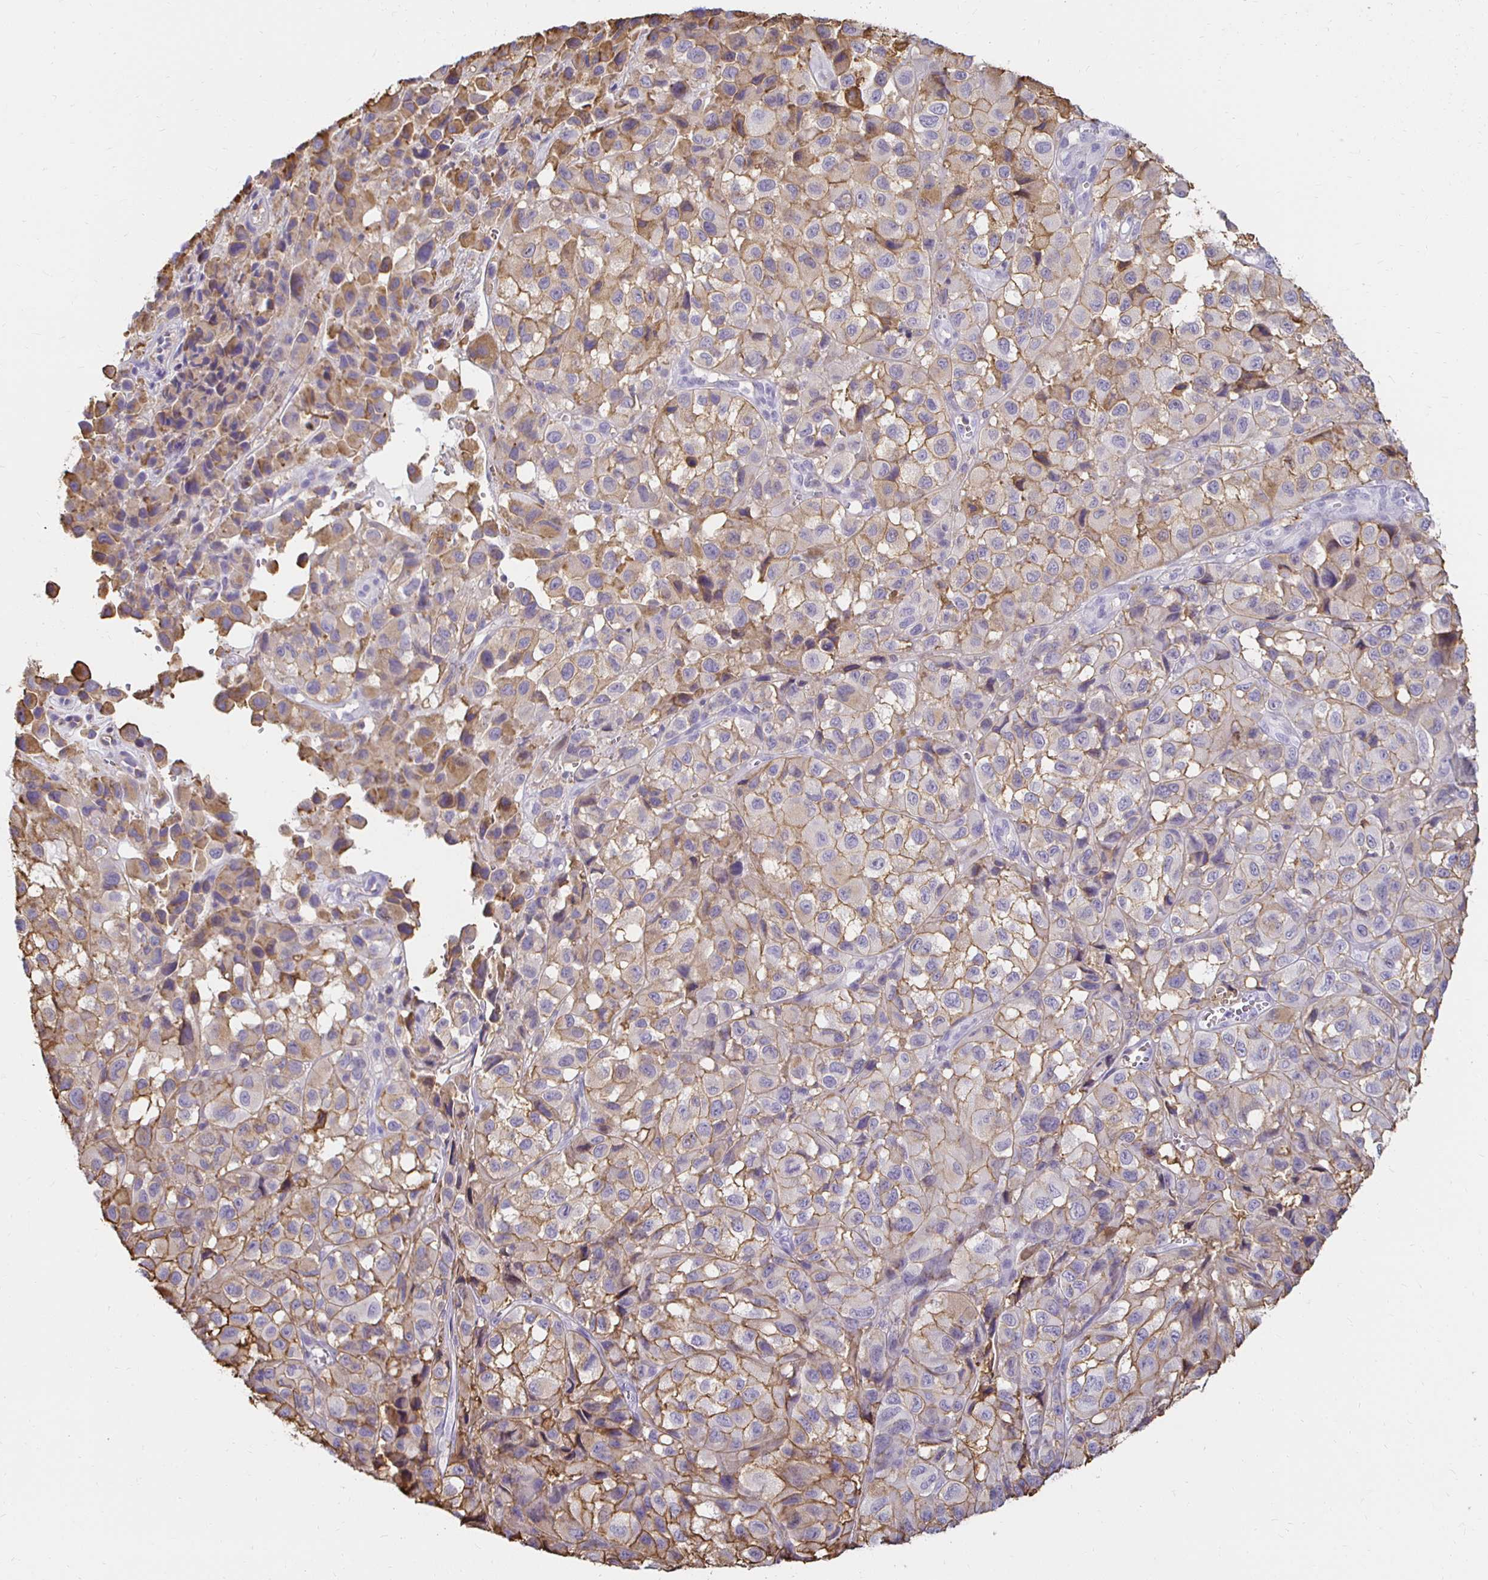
{"staining": {"intensity": "moderate", "quantity": "25%-75%", "location": "cytoplasmic/membranous"}, "tissue": "melanoma", "cell_type": "Tumor cells", "image_type": "cancer", "snomed": [{"axis": "morphology", "description": "Malignant melanoma, NOS"}, {"axis": "topography", "description": "Skin"}], "caption": "DAB immunohistochemical staining of melanoma reveals moderate cytoplasmic/membranous protein positivity in about 25%-75% of tumor cells. (DAB = brown stain, brightfield microscopy at high magnification).", "gene": "TAS1R3", "patient": {"sex": "male", "age": 93}}